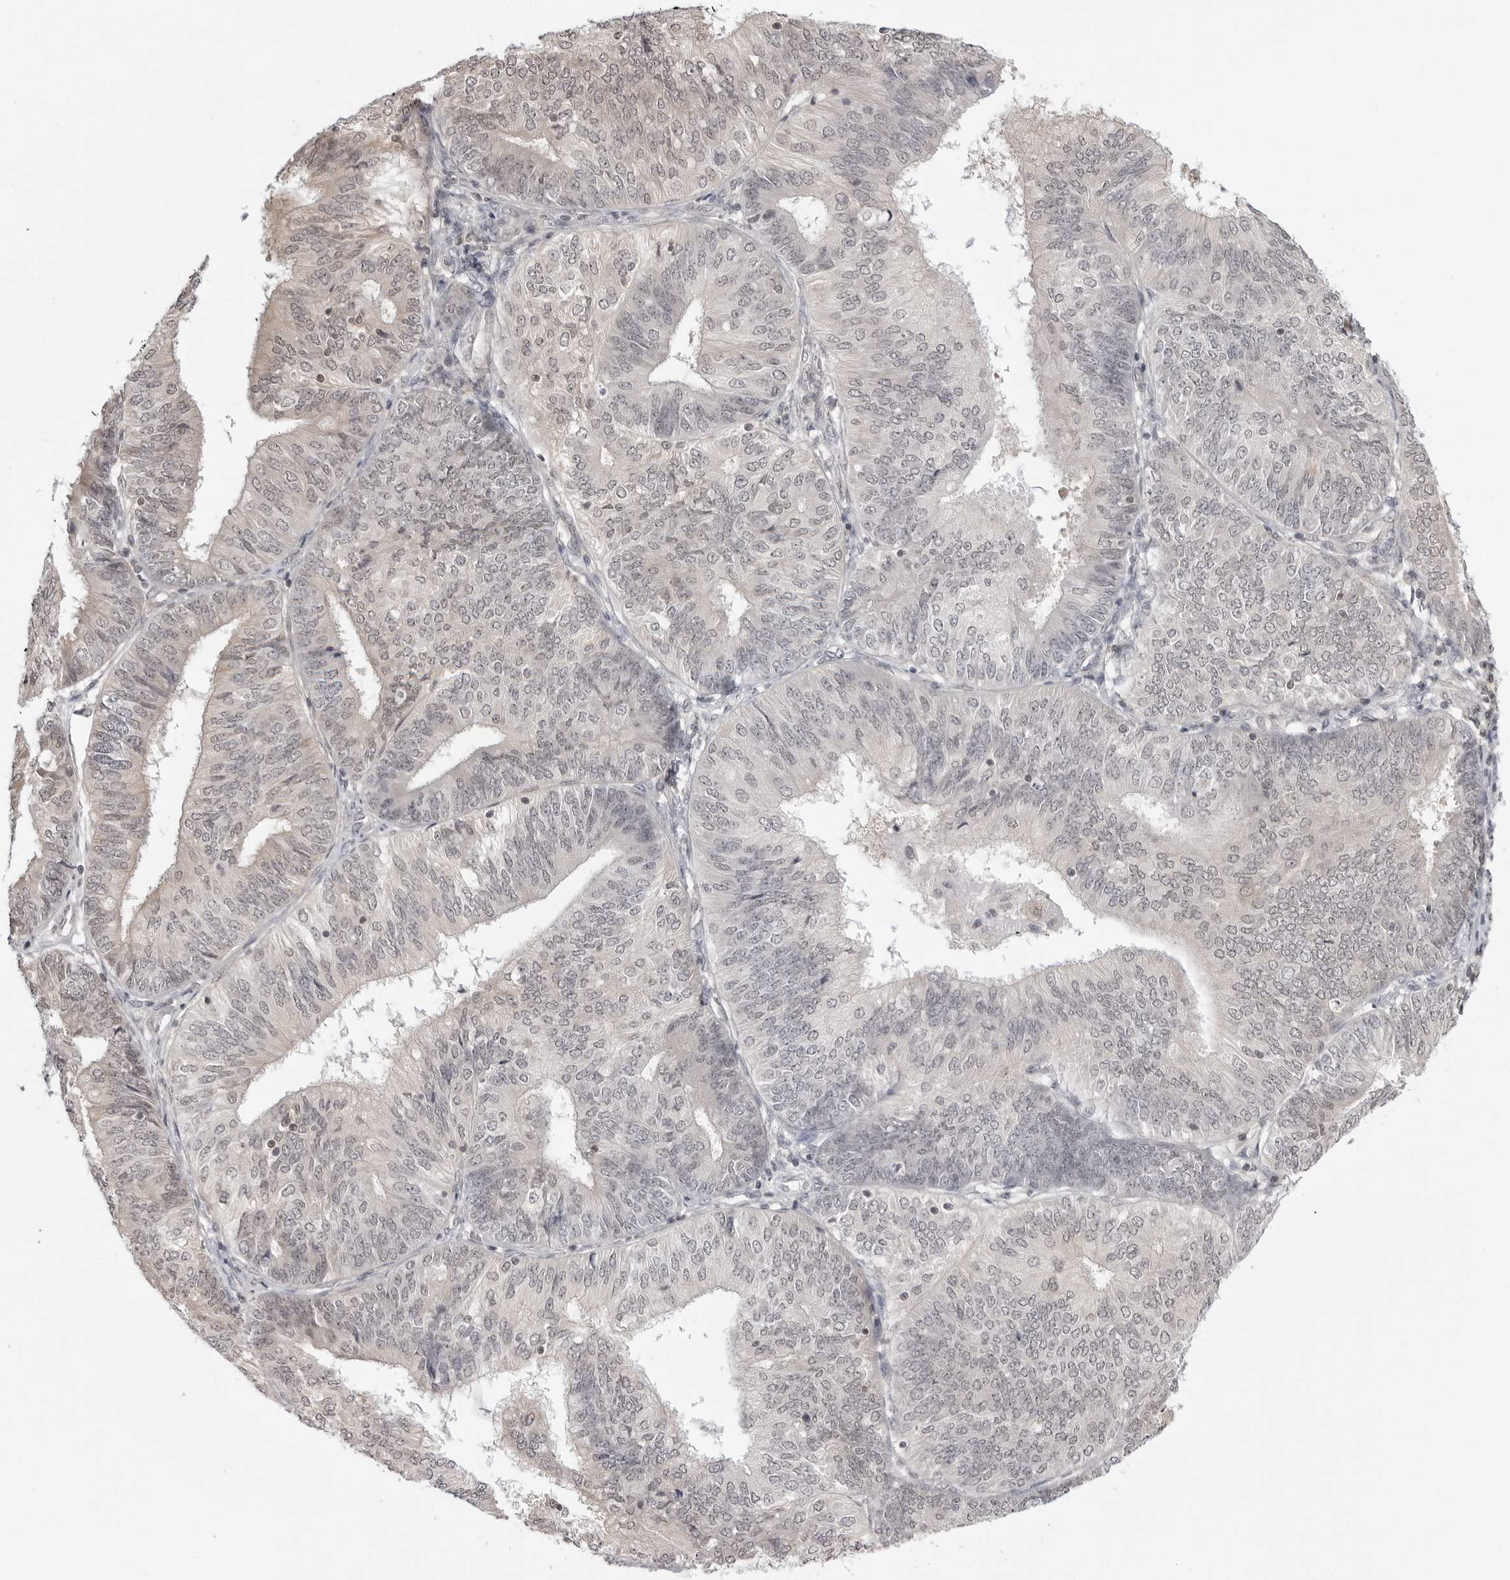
{"staining": {"intensity": "negative", "quantity": "none", "location": "none"}, "tissue": "endometrial cancer", "cell_type": "Tumor cells", "image_type": "cancer", "snomed": [{"axis": "morphology", "description": "Adenocarcinoma, NOS"}, {"axis": "topography", "description": "Endometrium"}], "caption": "DAB immunohistochemical staining of endometrial cancer (adenocarcinoma) shows no significant staining in tumor cells.", "gene": "YWHAG", "patient": {"sex": "female", "age": 58}}